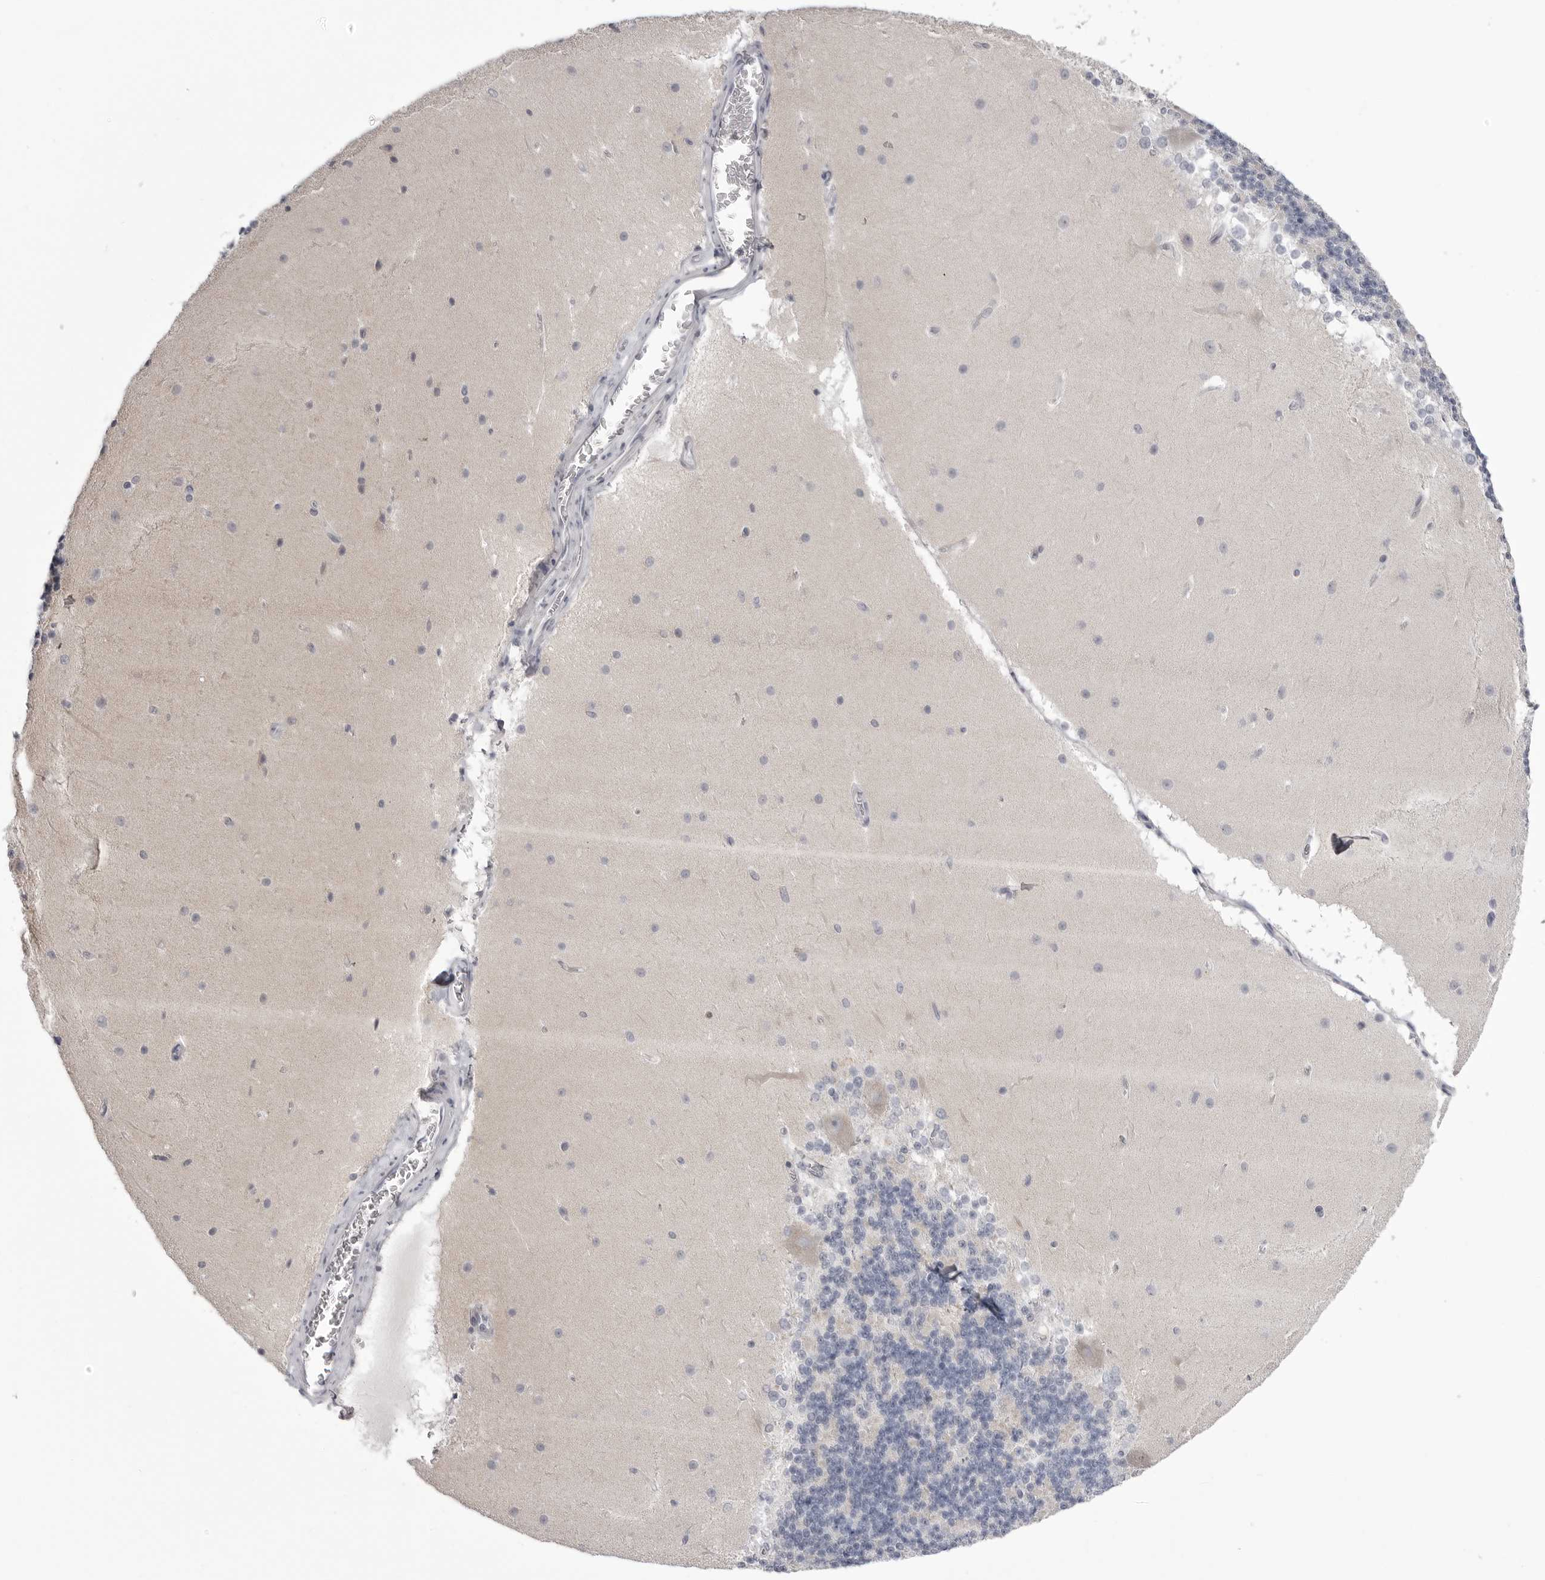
{"staining": {"intensity": "moderate", "quantity": "<25%", "location": "cytoplasmic/membranous"}, "tissue": "cerebellum", "cell_type": "Cells in granular layer", "image_type": "normal", "snomed": [{"axis": "morphology", "description": "Normal tissue, NOS"}, {"axis": "topography", "description": "Cerebellum"}], "caption": "DAB immunohistochemical staining of benign human cerebellum demonstrates moderate cytoplasmic/membranous protein staining in approximately <25% of cells in granular layer. (DAB (3,3'-diaminobenzidine) = brown stain, brightfield microscopy at high magnification).", "gene": "TUFM", "patient": {"sex": "female", "age": 19}}